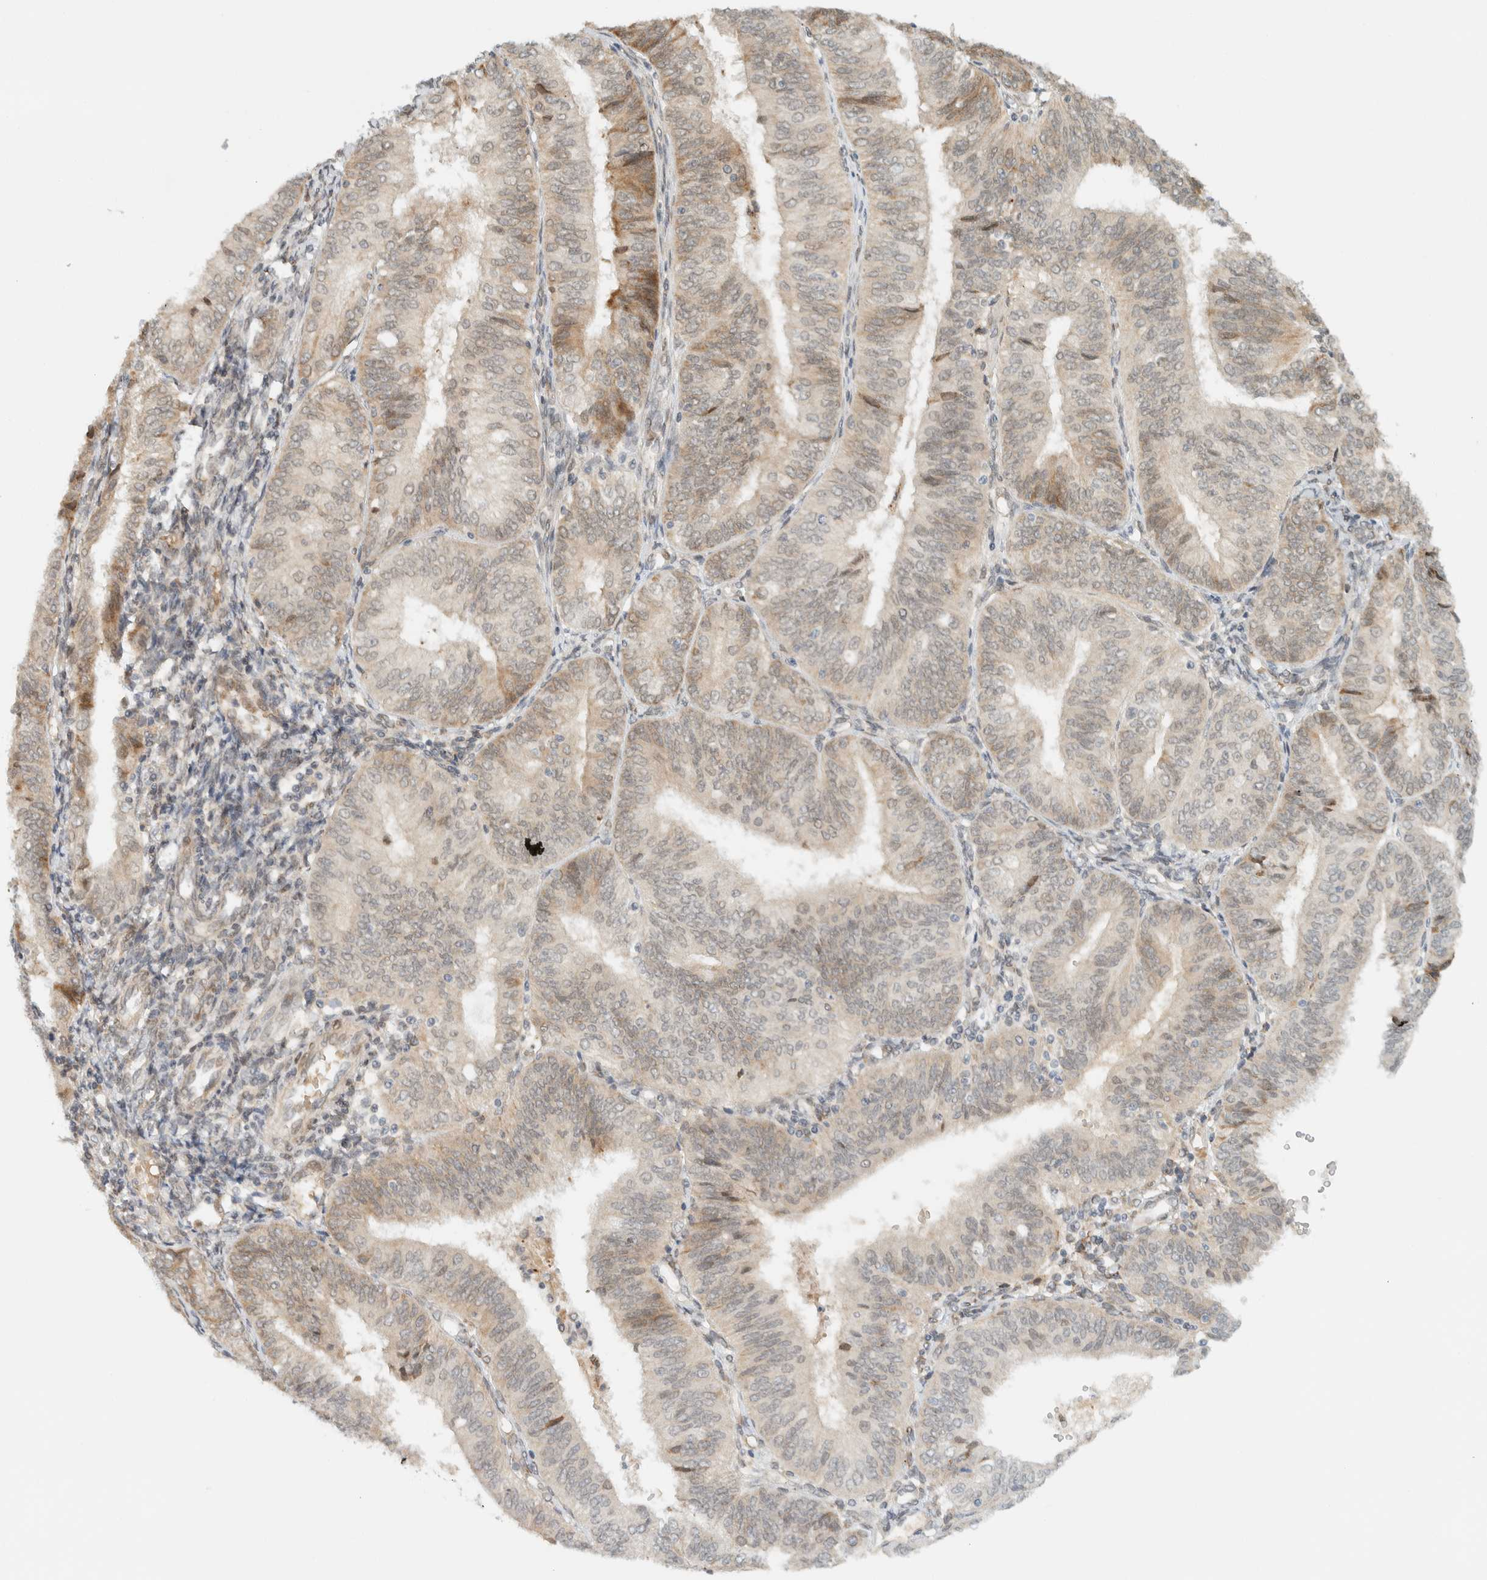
{"staining": {"intensity": "weak", "quantity": "25%-75%", "location": "cytoplasmic/membranous"}, "tissue": "endometrial cancer", "cell_type": "Tumor cells", "image_type": "cancer", "snomed": [{"axis": "morphology", "description": "Adenocarcinoma, NOS"}, {"axis": "topography", "description": "Endometrium"}], "caption": "Tumor cells reveal low levels of weak cytoplasmic/membranous staining in about 25%-75% of cells in human adenocarcinoma (endometrial).", "gene": "ITPRID1", "patient": {"sex": "female", "age": 58}}